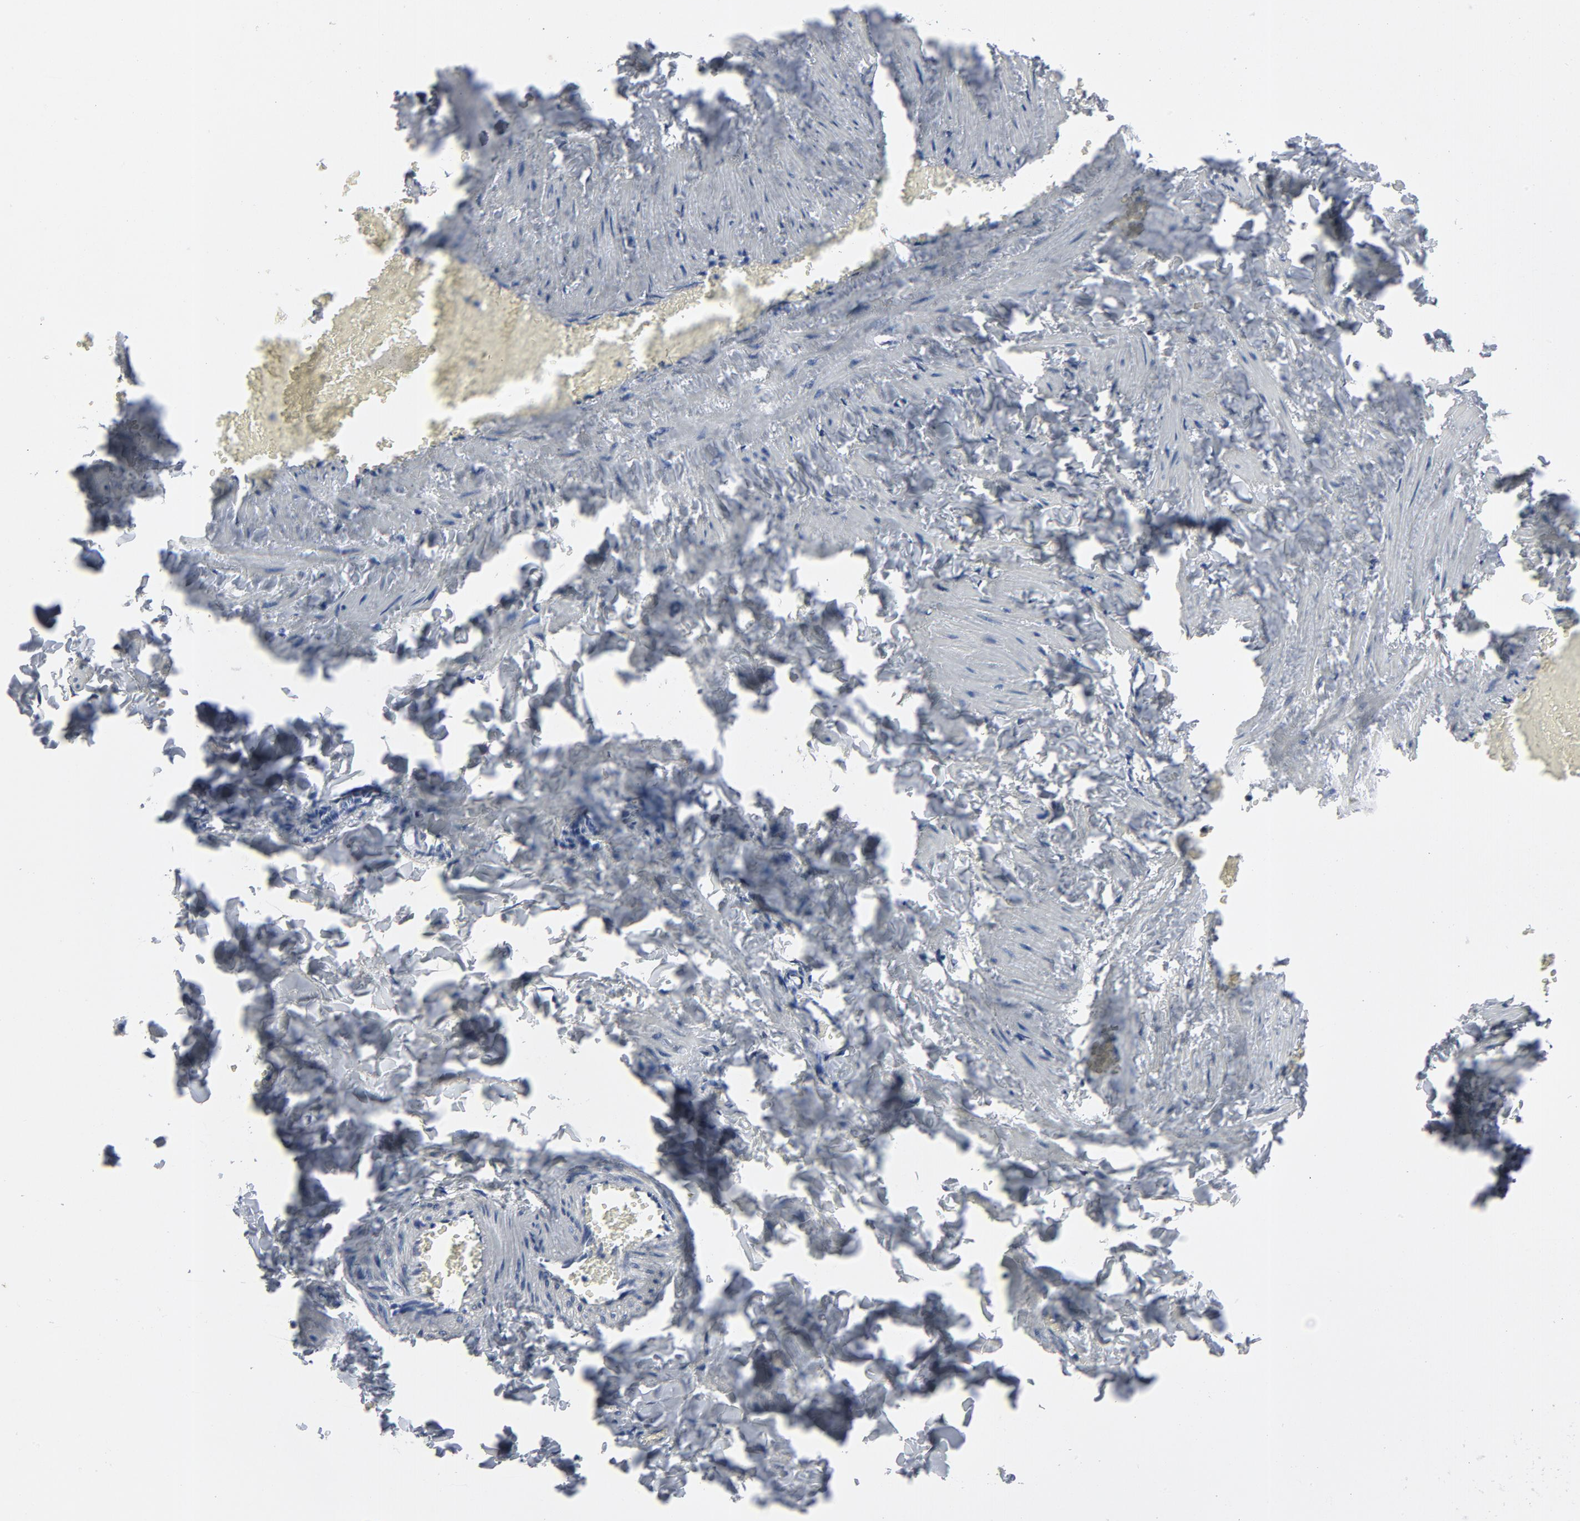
{"staining": {"intensity": "negative", "quantity": "none", "location": "none"}, "tissue": "adipose tissue", "cell_type": "Adipocytes", "image_type": "normal", "snomed": [{"axis": "morphology", "description": "Normal tissue, NOS"}, {"axis": "topography", "description": "Vascular tissue"}], "caption": "Immunohistochemistry of unremarkable human adipose tissue shows no positivity in adipocytes.", "gene": "TCL1A", "patient": {"sex": "male", "age": 41}}